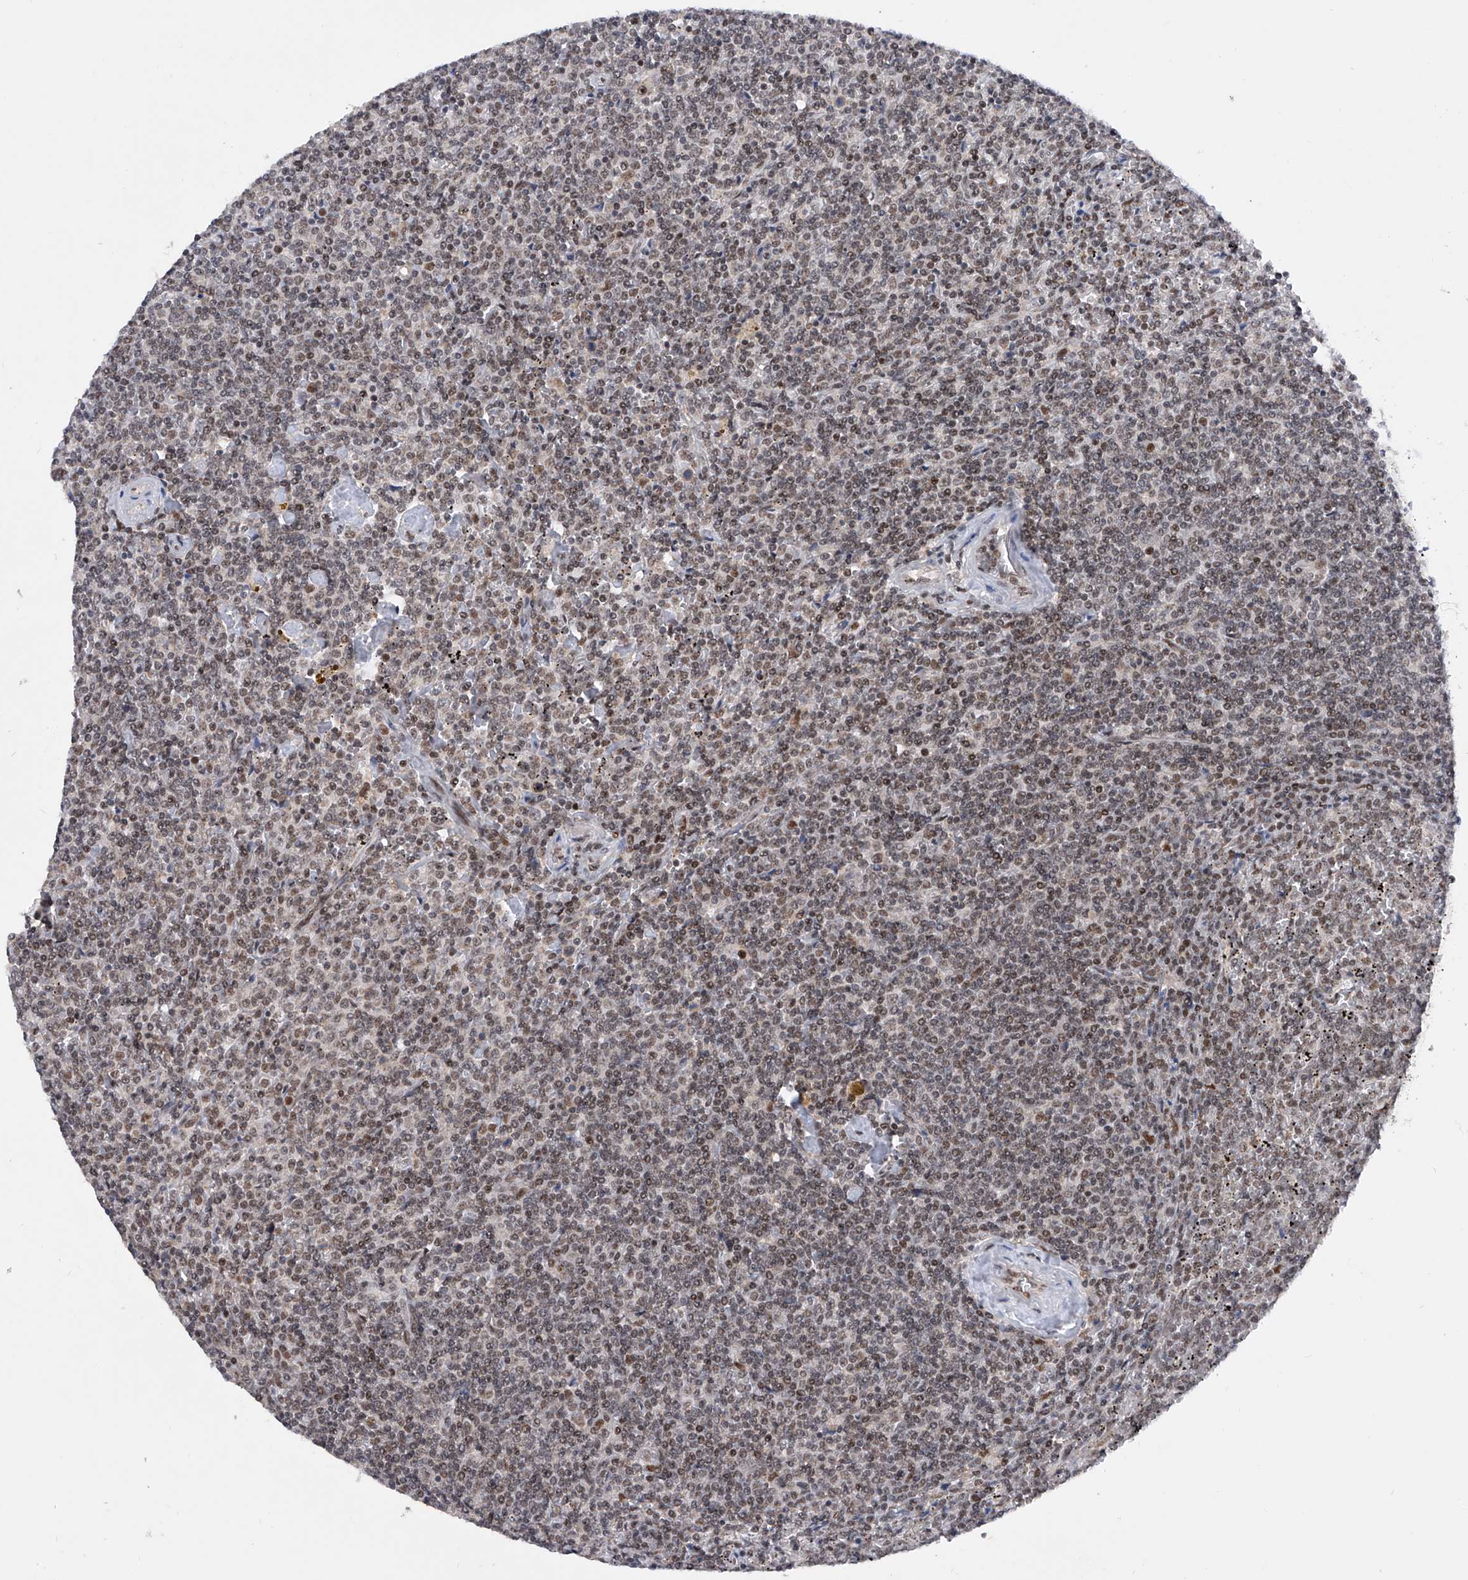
{"staining": {"intensity": "moderate", "quantity": ">75%", "location": "nuclear"}, "tissue": "lymphoma", "cell_type": "Tumor cells", "image_type": "cancer", "snomed": [{"axis": "morphology", "description": "Malignant lymphoma, non-Hodgkin's type, Low grade"}, {"axis": "topography", "description": "Spleen"}], "caption": "There is medium levels of moderate nuclear positivity in tumor cells of low-grade malignant lymphoma, non-Hodgkin's type, as demonstrated by immunohistochemical staining (brown color).", "gene": "RAD54L", "patient": {"sex": "female", "age": 19}}